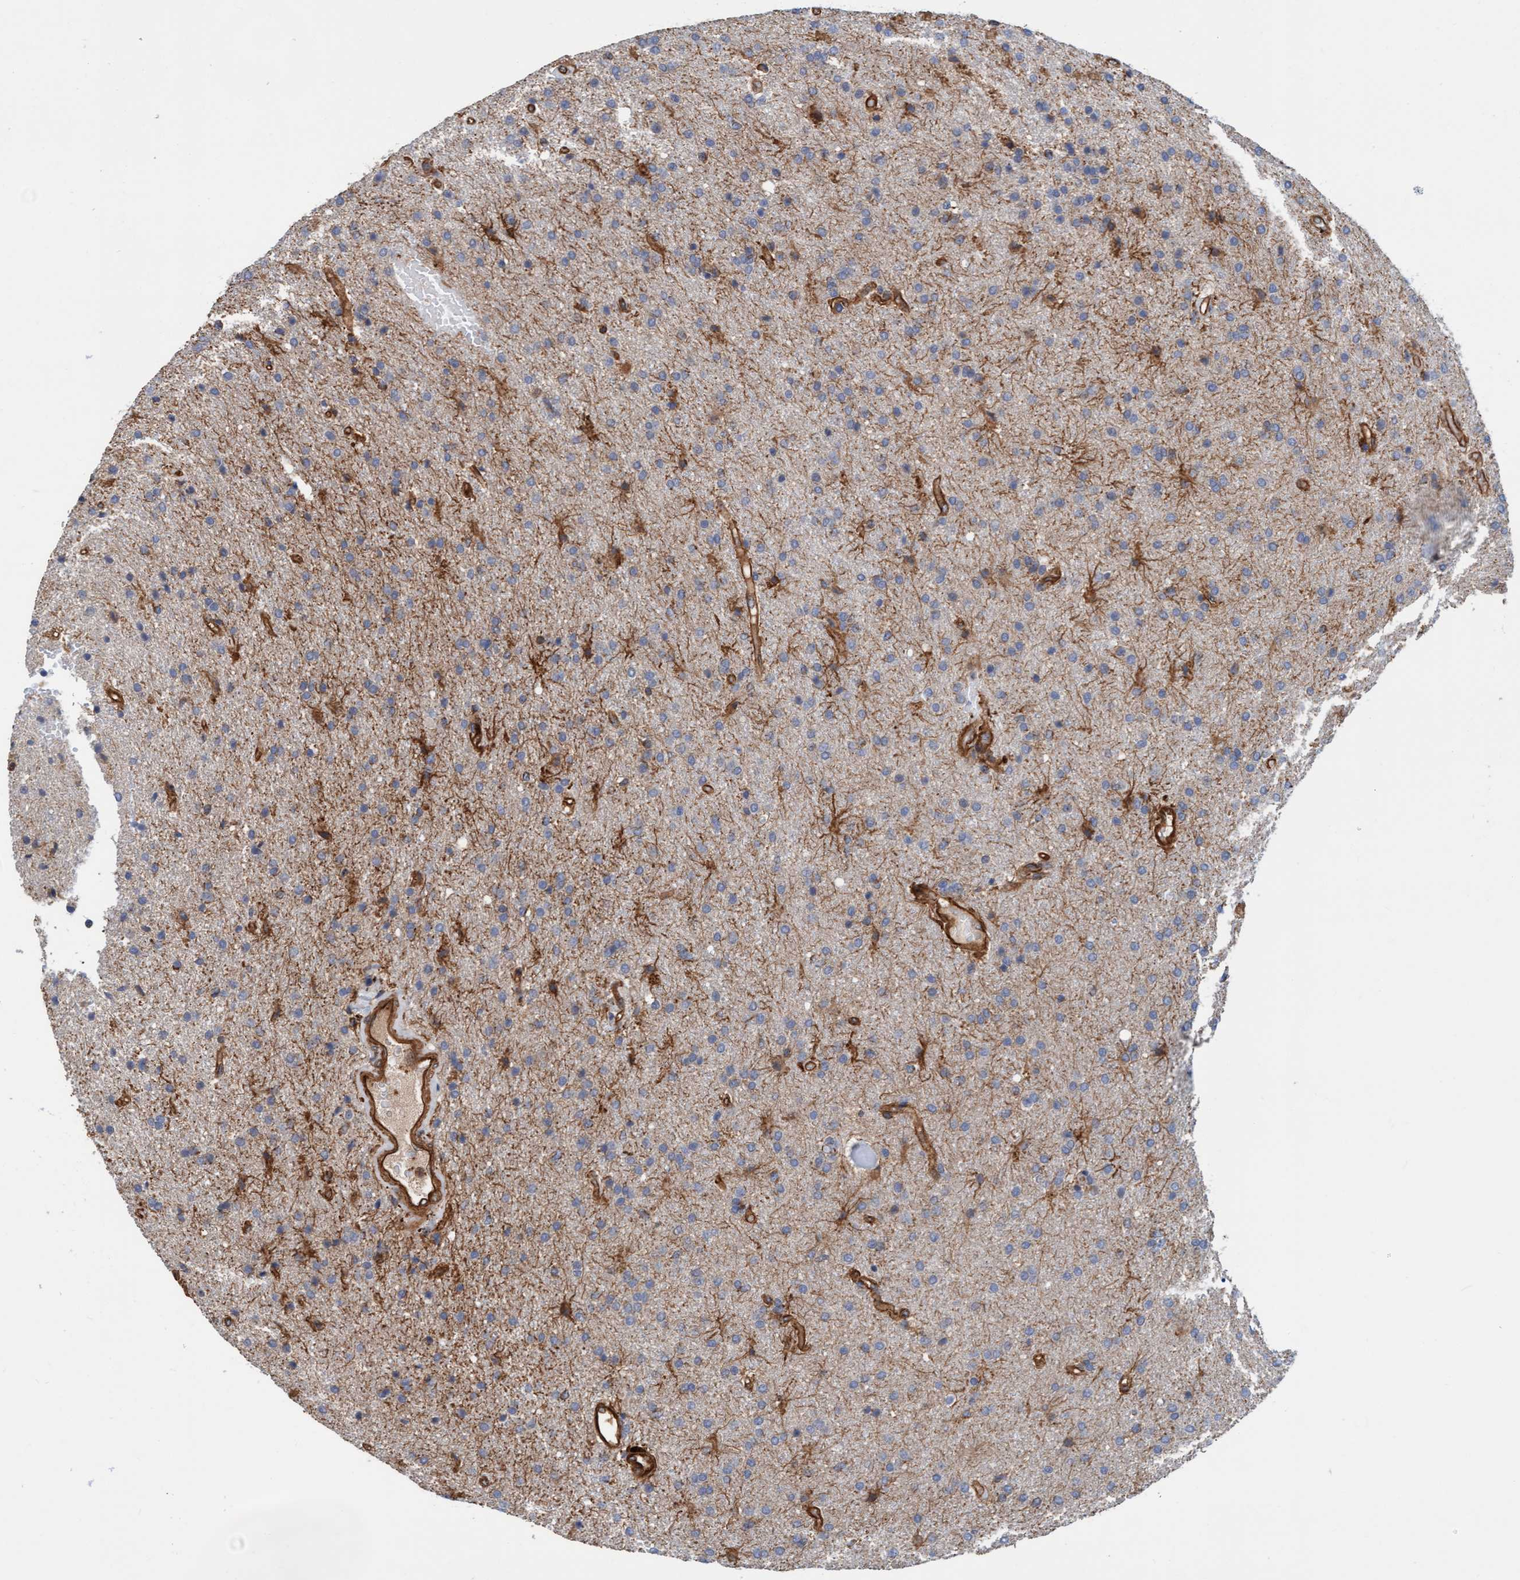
{"staining": {"intensity": "weak", "quantity": "<25%", "location": "cytoplasmic/membranous"}, "tissue": "glioma", "cell_type": "Tumor cells", "image_type": "cancer", "snomed": [{"axis": "morphology", "description": "Glioma, malignant, High grade"}, {"axis": "topography", "description": "Brain"}], "caption": "Tumor cells are negative for brown protein staining in glioma.", "gene": "STXBP4", "patient": {"sex": "male", "age": 72}}